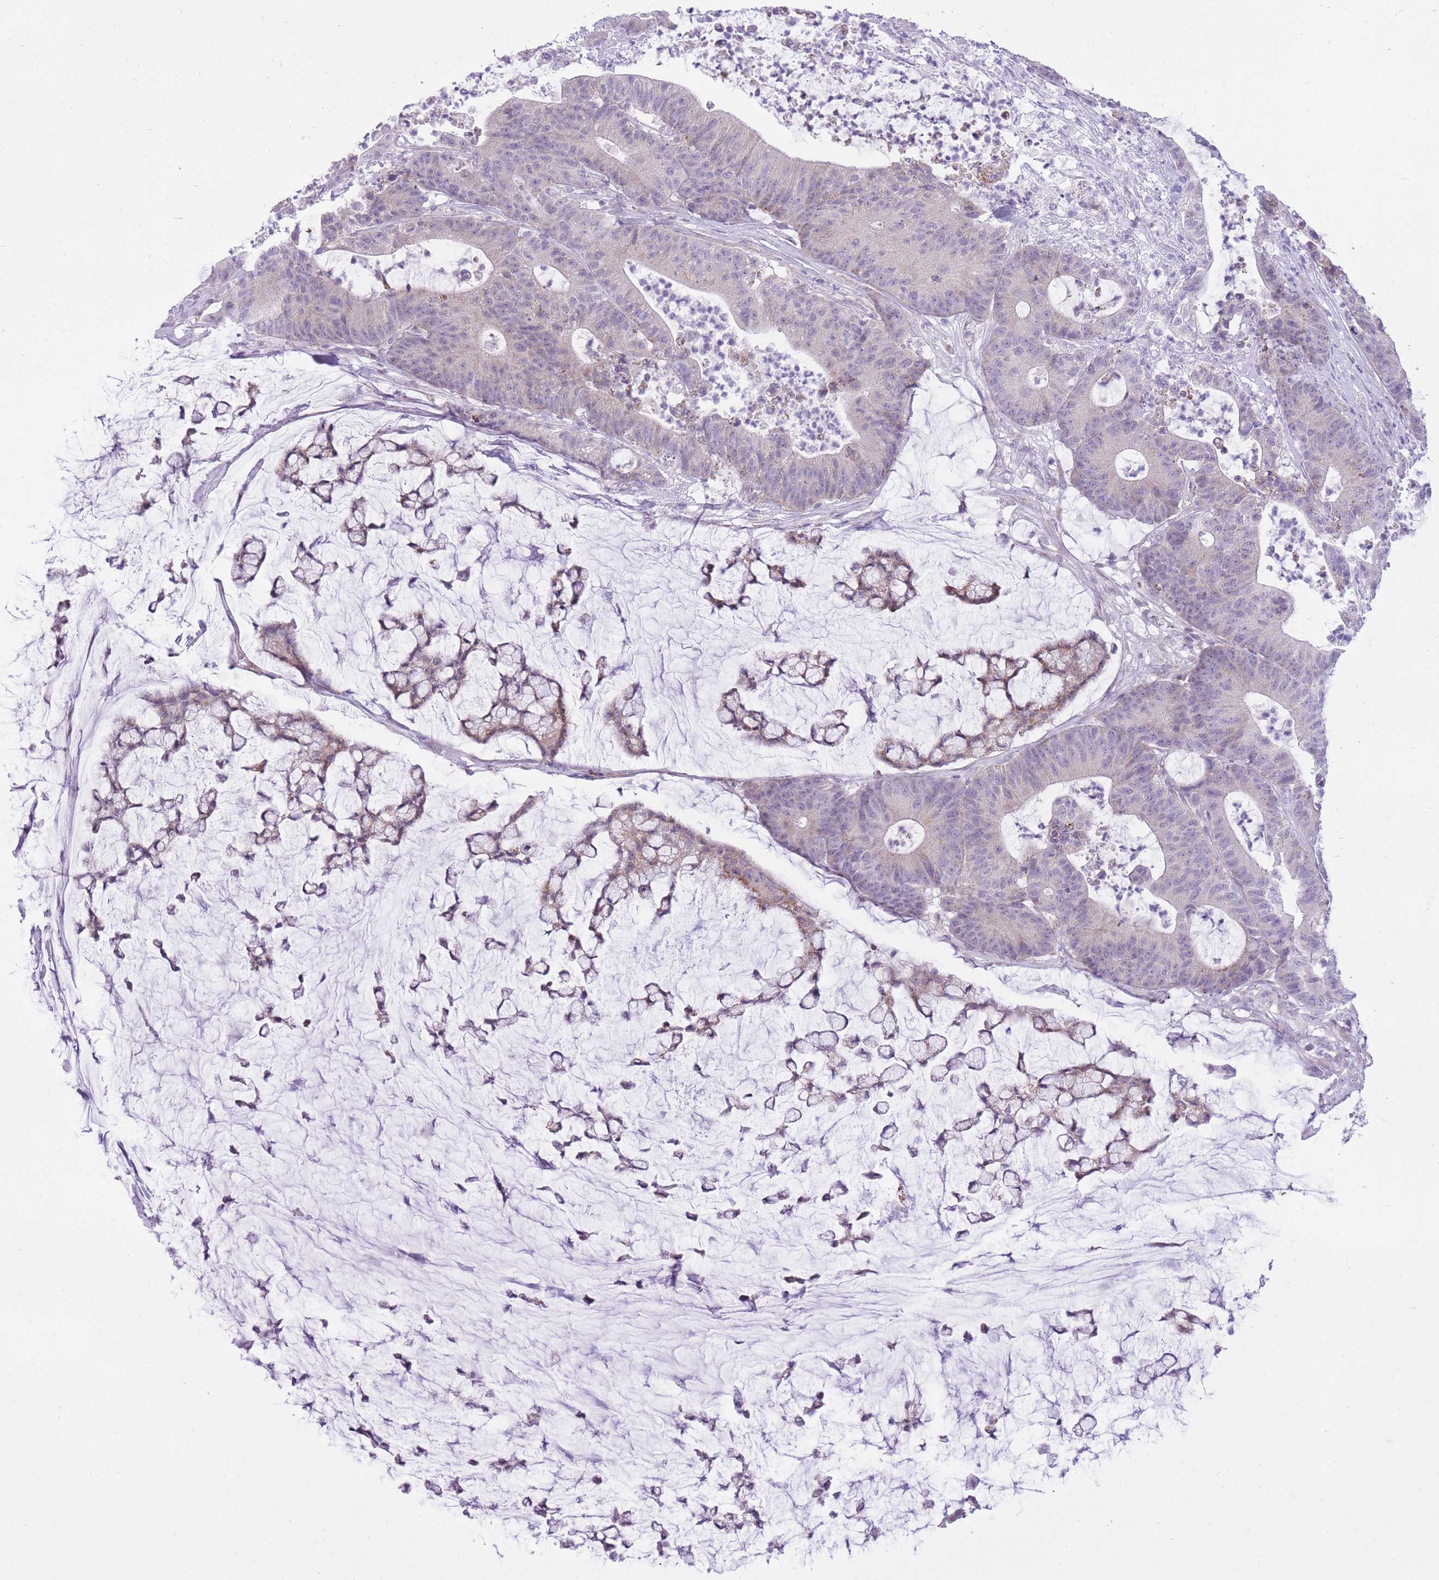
{"staining": {"intensity": "negative", "quantity": "none", "location": "none"}, "tissue": "colorectal cancer", "cell_type": "Tumor cells", "image_type": "cancer", "snomed": [{"axis": "morphology", "description": "Adenocarcinoma, NOS"}, {"axis": "topography", "description": "Colon"}], "caption": "Immunohistochemistry (IHC) photomicrograph of neoplastic tissue: human colorectal cancer stained with DAB displays no significant protein positivity in tumor cells. (DAB immunohistochemistry, high magnification).", "gene": "DENND2D", "patient": {"sex": "female", "age": 84}}